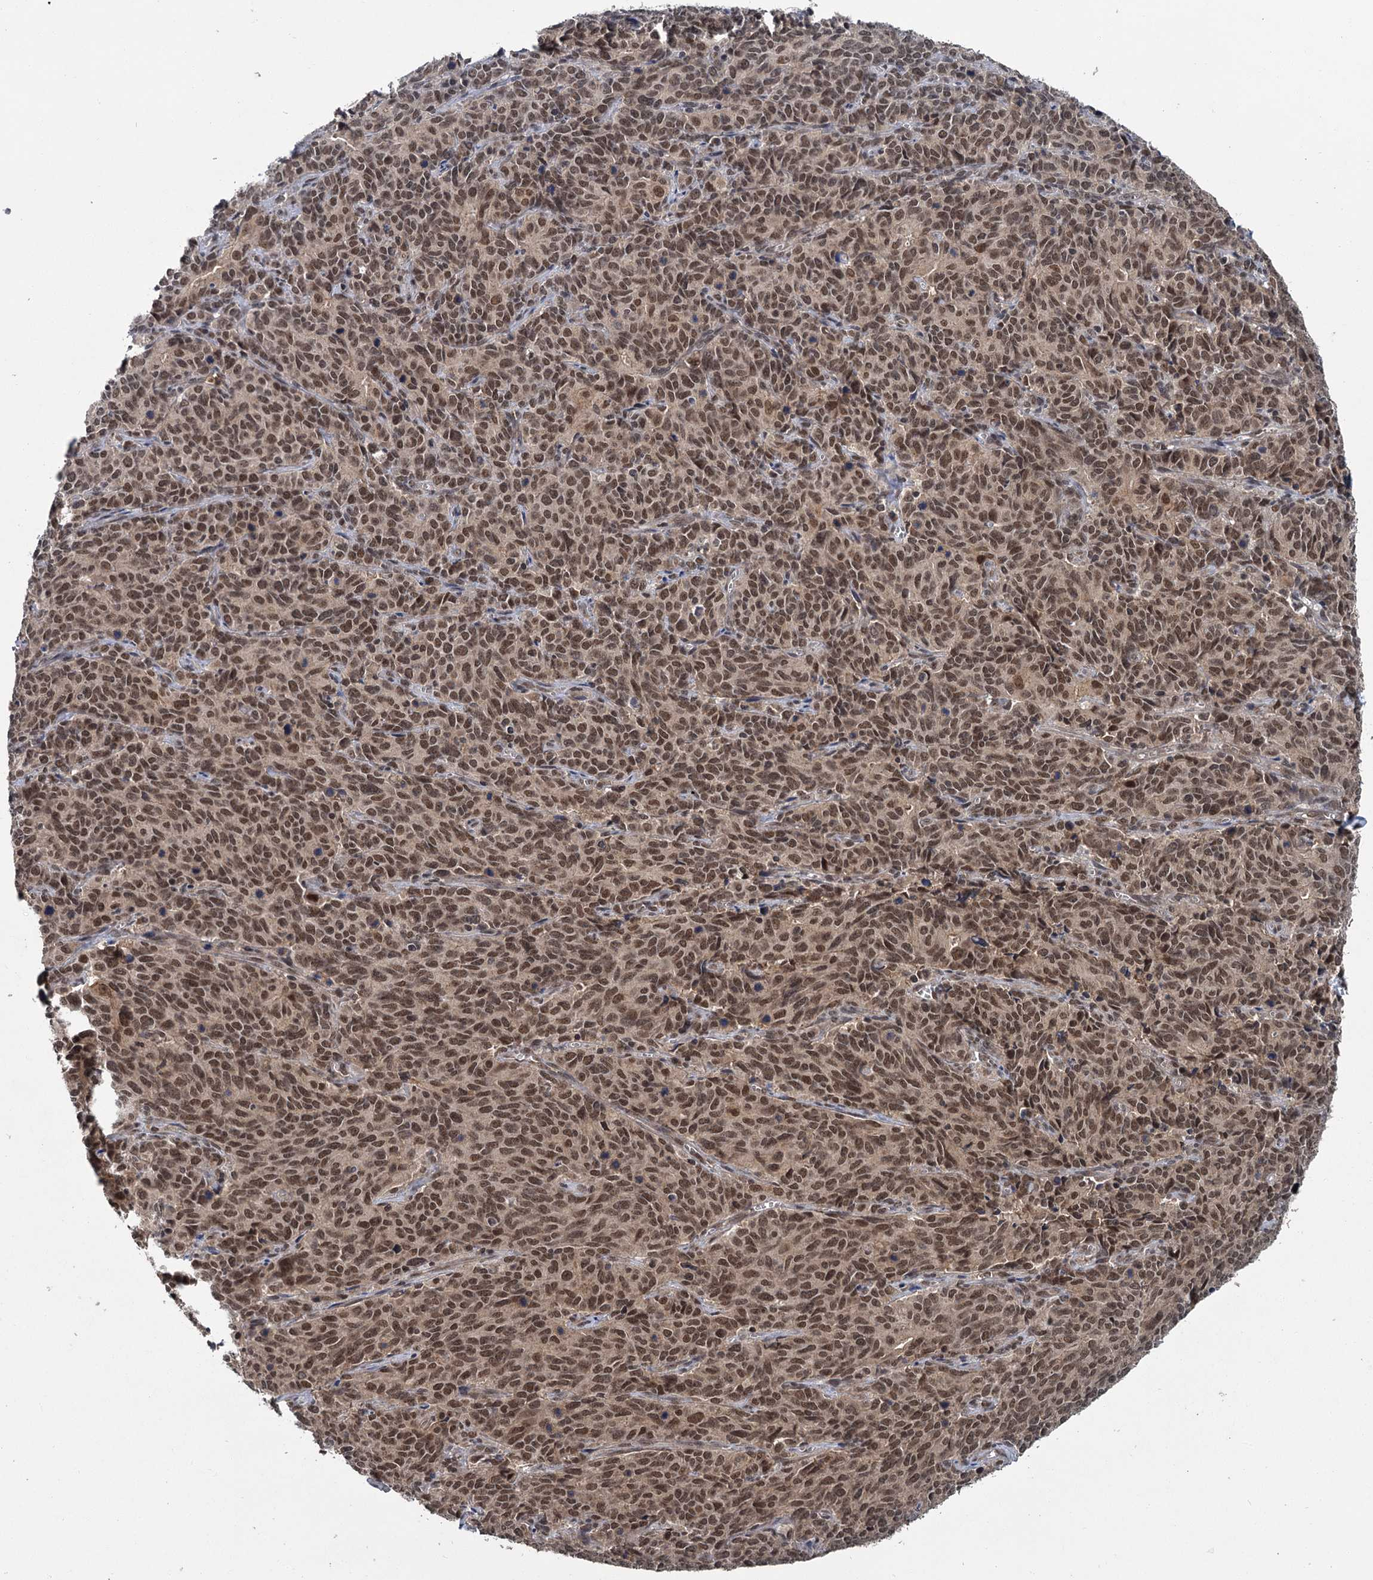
{"staining": {"intensity": "moderate", "quantity": ">75%", "location": "nuclear"}, "tissue": "cervical cancer", "cell_type": "Tumor cells", "image_type": "cancer", "snomed": [{"axis": "morphology", "description": "Squamous cell carcinoma, NOS"}, {"axis": "topography", "description": "Cervix"}], "caption": "Immunohistochemistry photomicrograph of neoplastic tissue: human cervical cancer stained using immunohistochemistry (IHC) exhibits medium levels of moderate protein expression localized specifically in the nuclear of tumor cells, appearing as a nuclear brown color.", "gene": "KANSL2", "patient": {"sex": "female", "age": 60}}